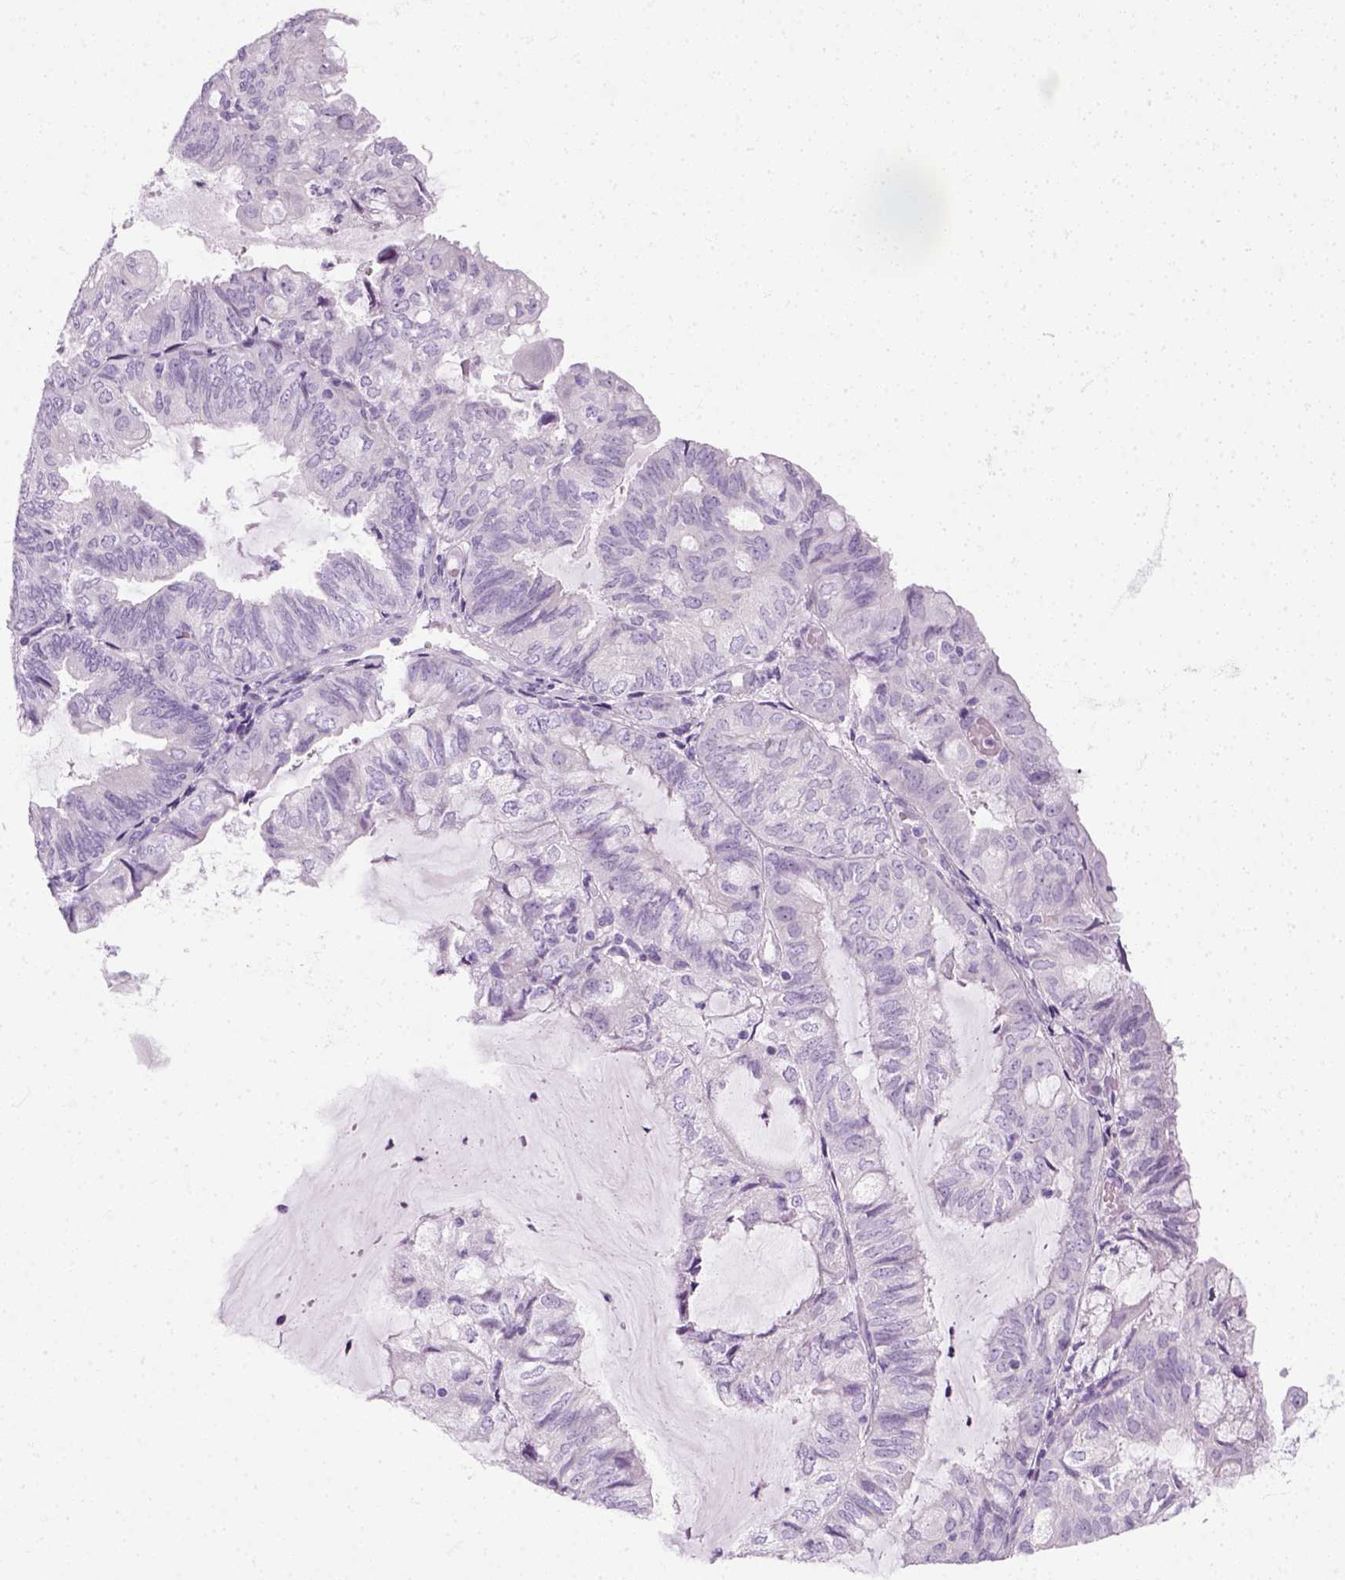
{"staining": {"intensity": "negative", "quantity": "none", "location": "none"}, "tissue": "endometrial cancer", "cell_type": "Tumor cells", "image_type": "cancer", "snomed": [{"axis": "morphology", "description": "Adenocarcinoma, NOS"}, {"axis": "topography", "description": "Endometrium"}], "caption": "Endometrial cancer (adenocarcinoma) stained for a protein using immunohistochemistry demonstrates no staining tumor cells.", "gene": "SLC12A5", "patient": {"sex": "female", "age": 81}}